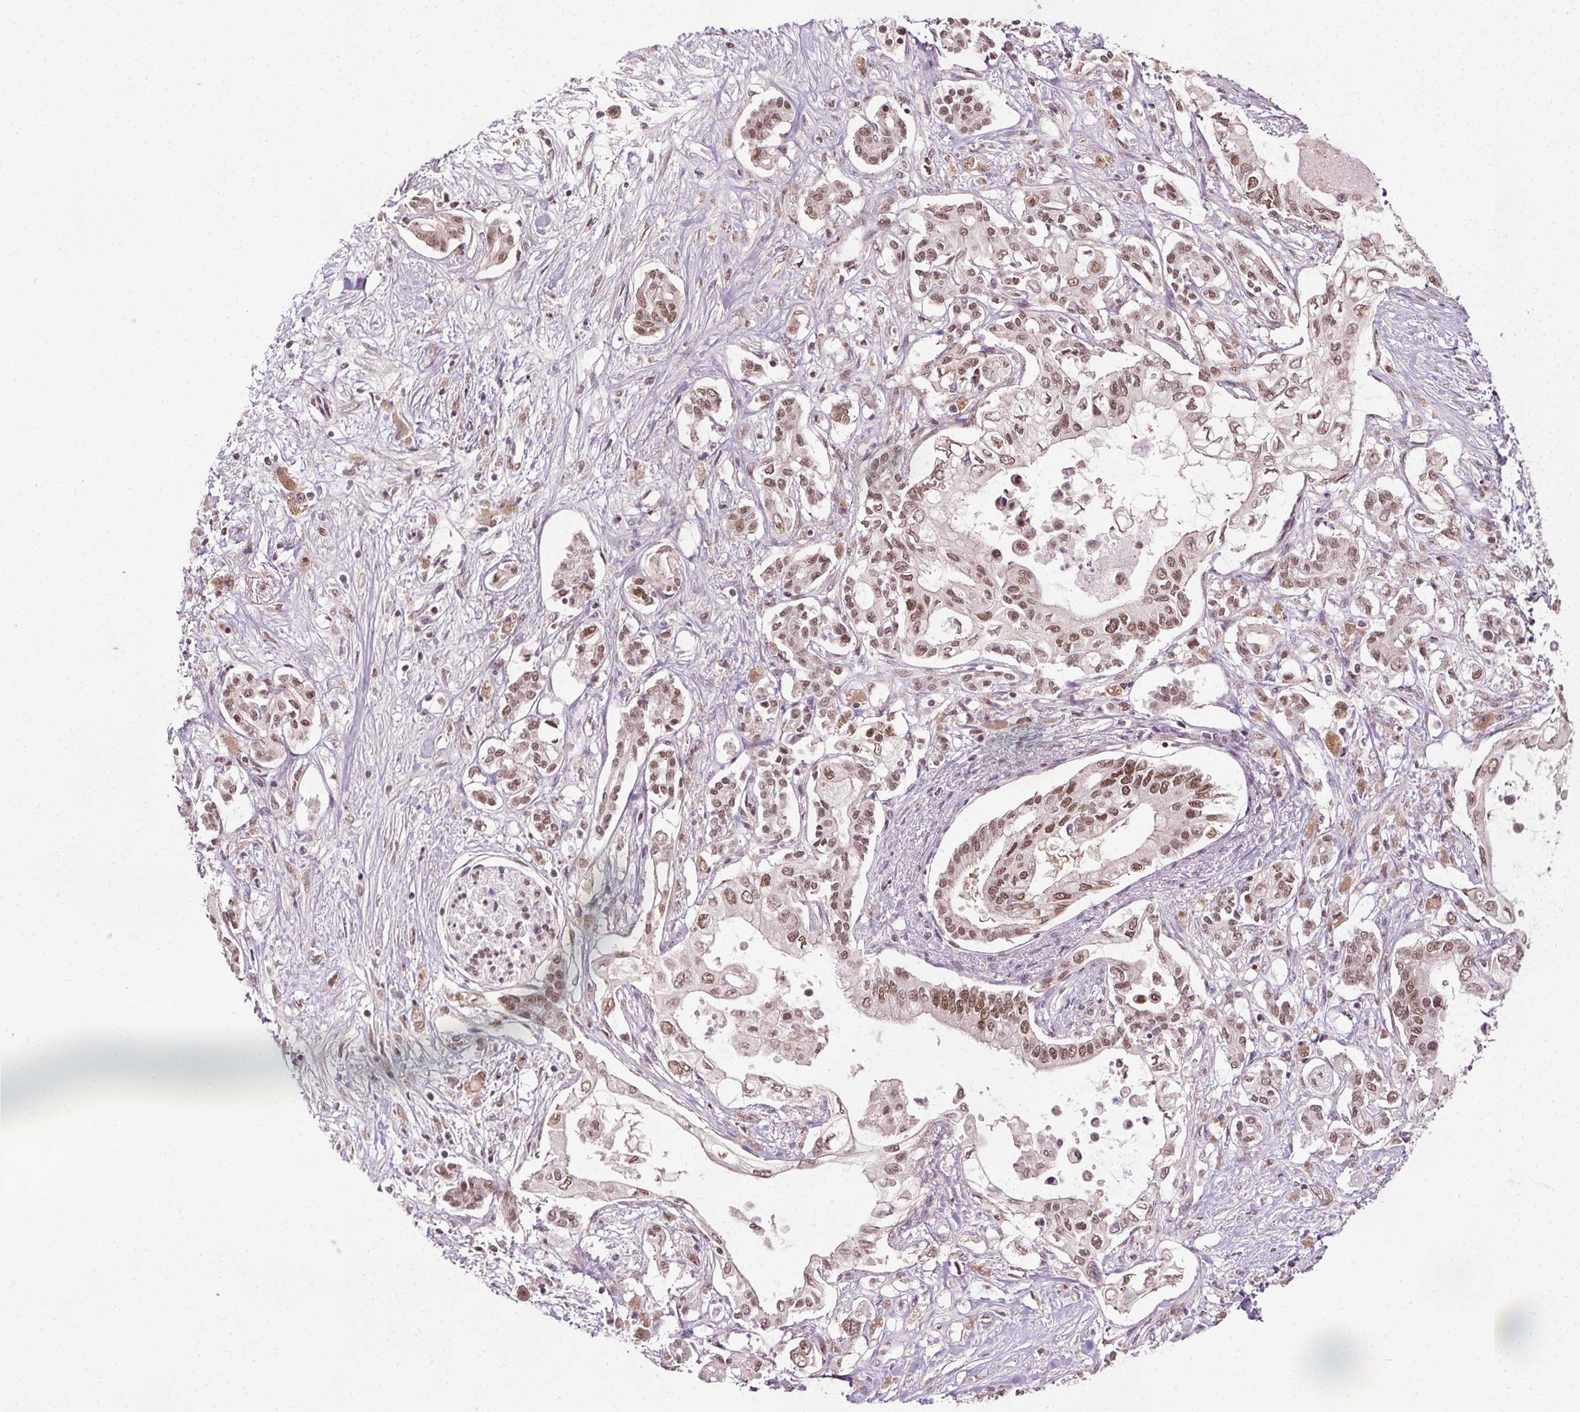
{"staining": {"intensity": "moderate", "quantity": ">75%", "location": "nuclear"}, "tissue": "pancreatic cancer", "cell_type": "Tumor cells", "image_type": "cancer", "snomed": [{"axis": "morphology", "description": "Adenocarcinoma, NOS"}, {"axis": "topography", "description": "Pancreas"}], "caption": "IHC micrograph of neoplastic tissue: human pancreatic cancer stained using IHC displays medium levels of moderate protein expression localized specifically in the nuclear of tumor cells, appearing as a nuclear brown color.", "gene": "MED6", "patient": {"sex": "female", "age": 63}}